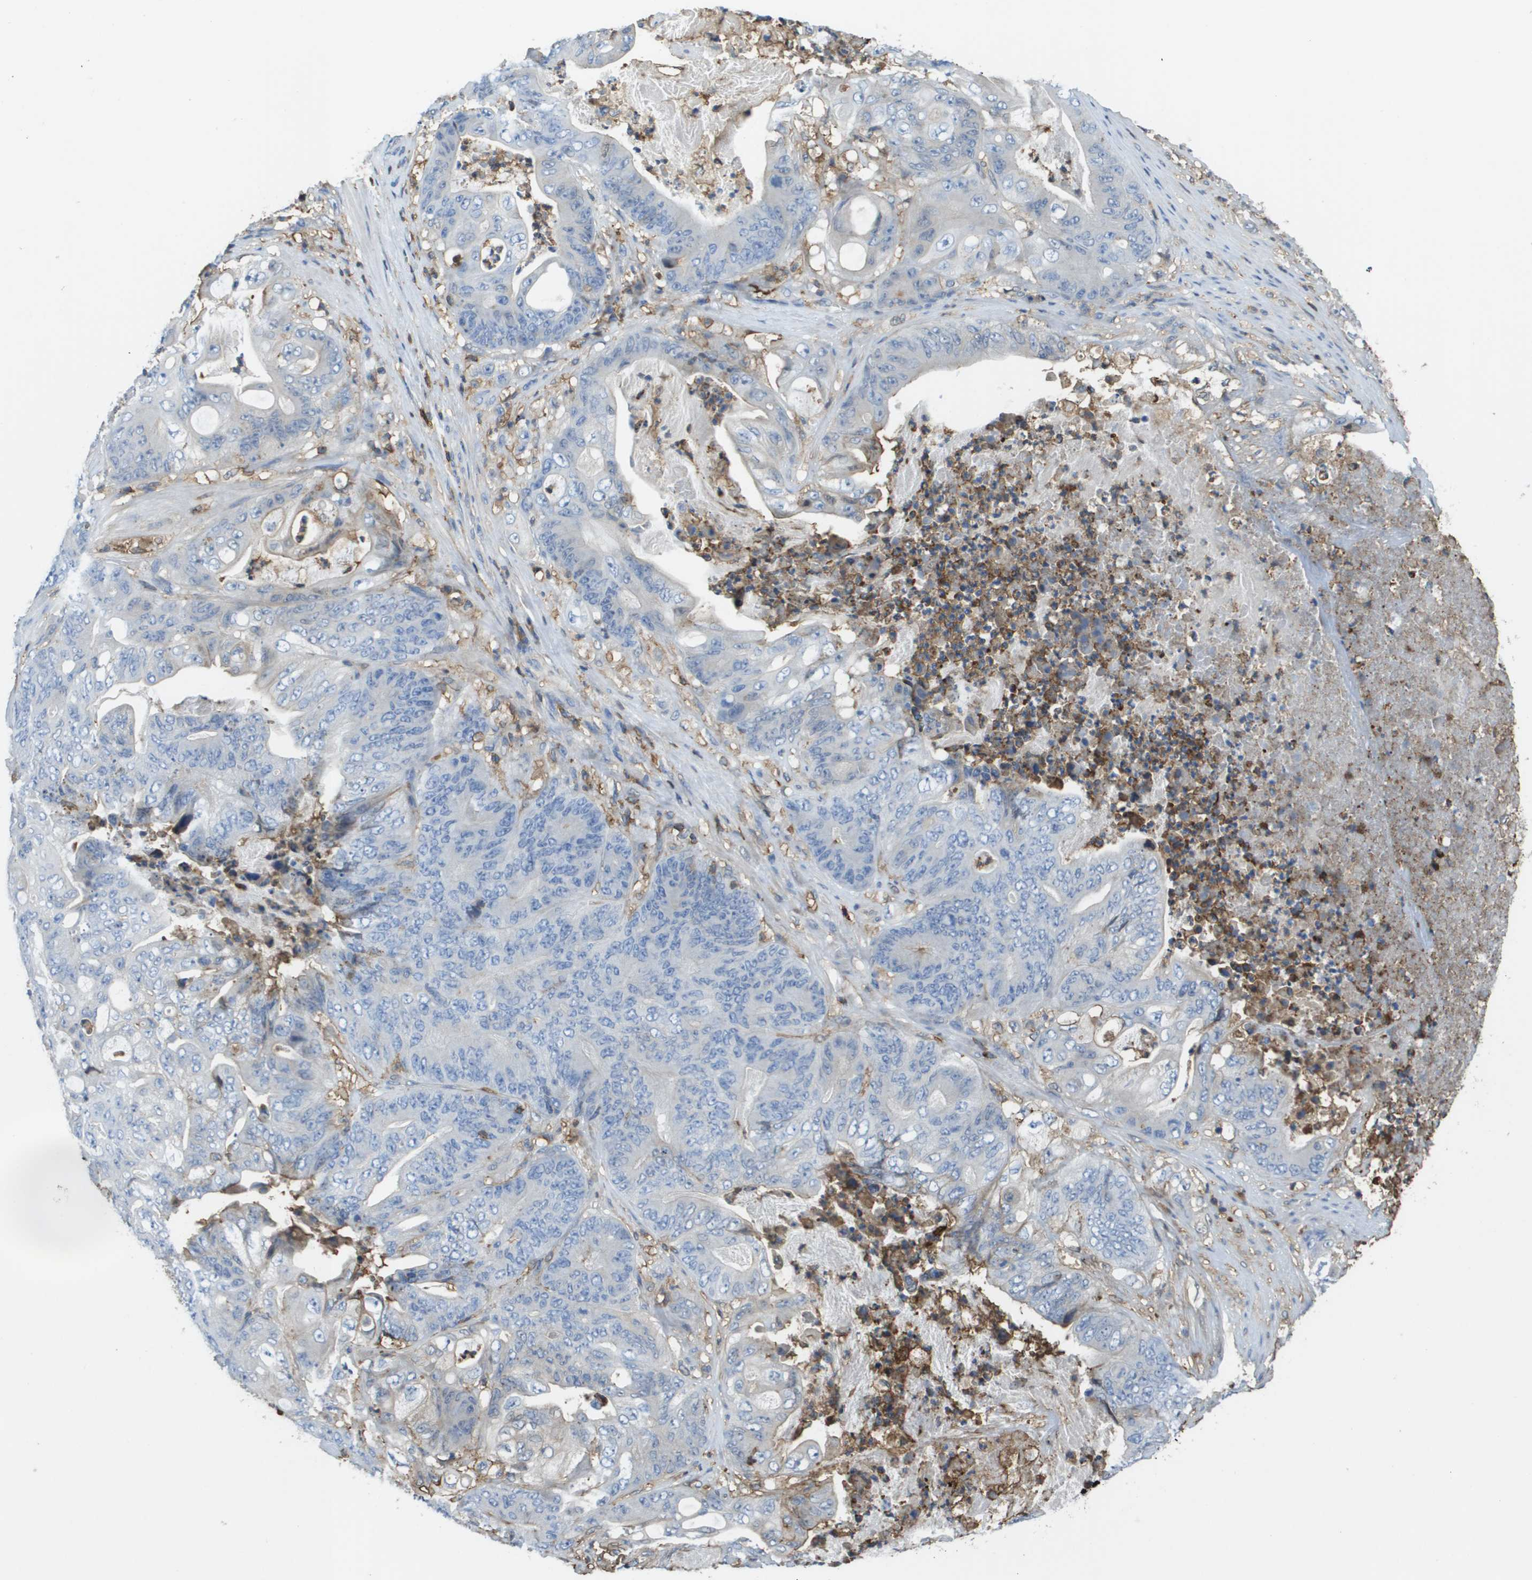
{"staining": {"intensity": "negative", "quantity": "none", "location": "none"}, "tissue": "stomach cancer", "cell_type": "Tumor cells", "image_type": "cancer", "snomed": [{"axis": "morphology", "description": "Adenocarcinoma, NOS"}, {"axis": "topography", "description": "Stomach"}], "caption": "Tumor cells show no significant staining in stomach cancer (adenocarcinoma). (Immunohistochemistry (ihc), brightfield microscopy, high magnification).", "gene": "PASK", "patient": {"sex": "female", "age": 73}}